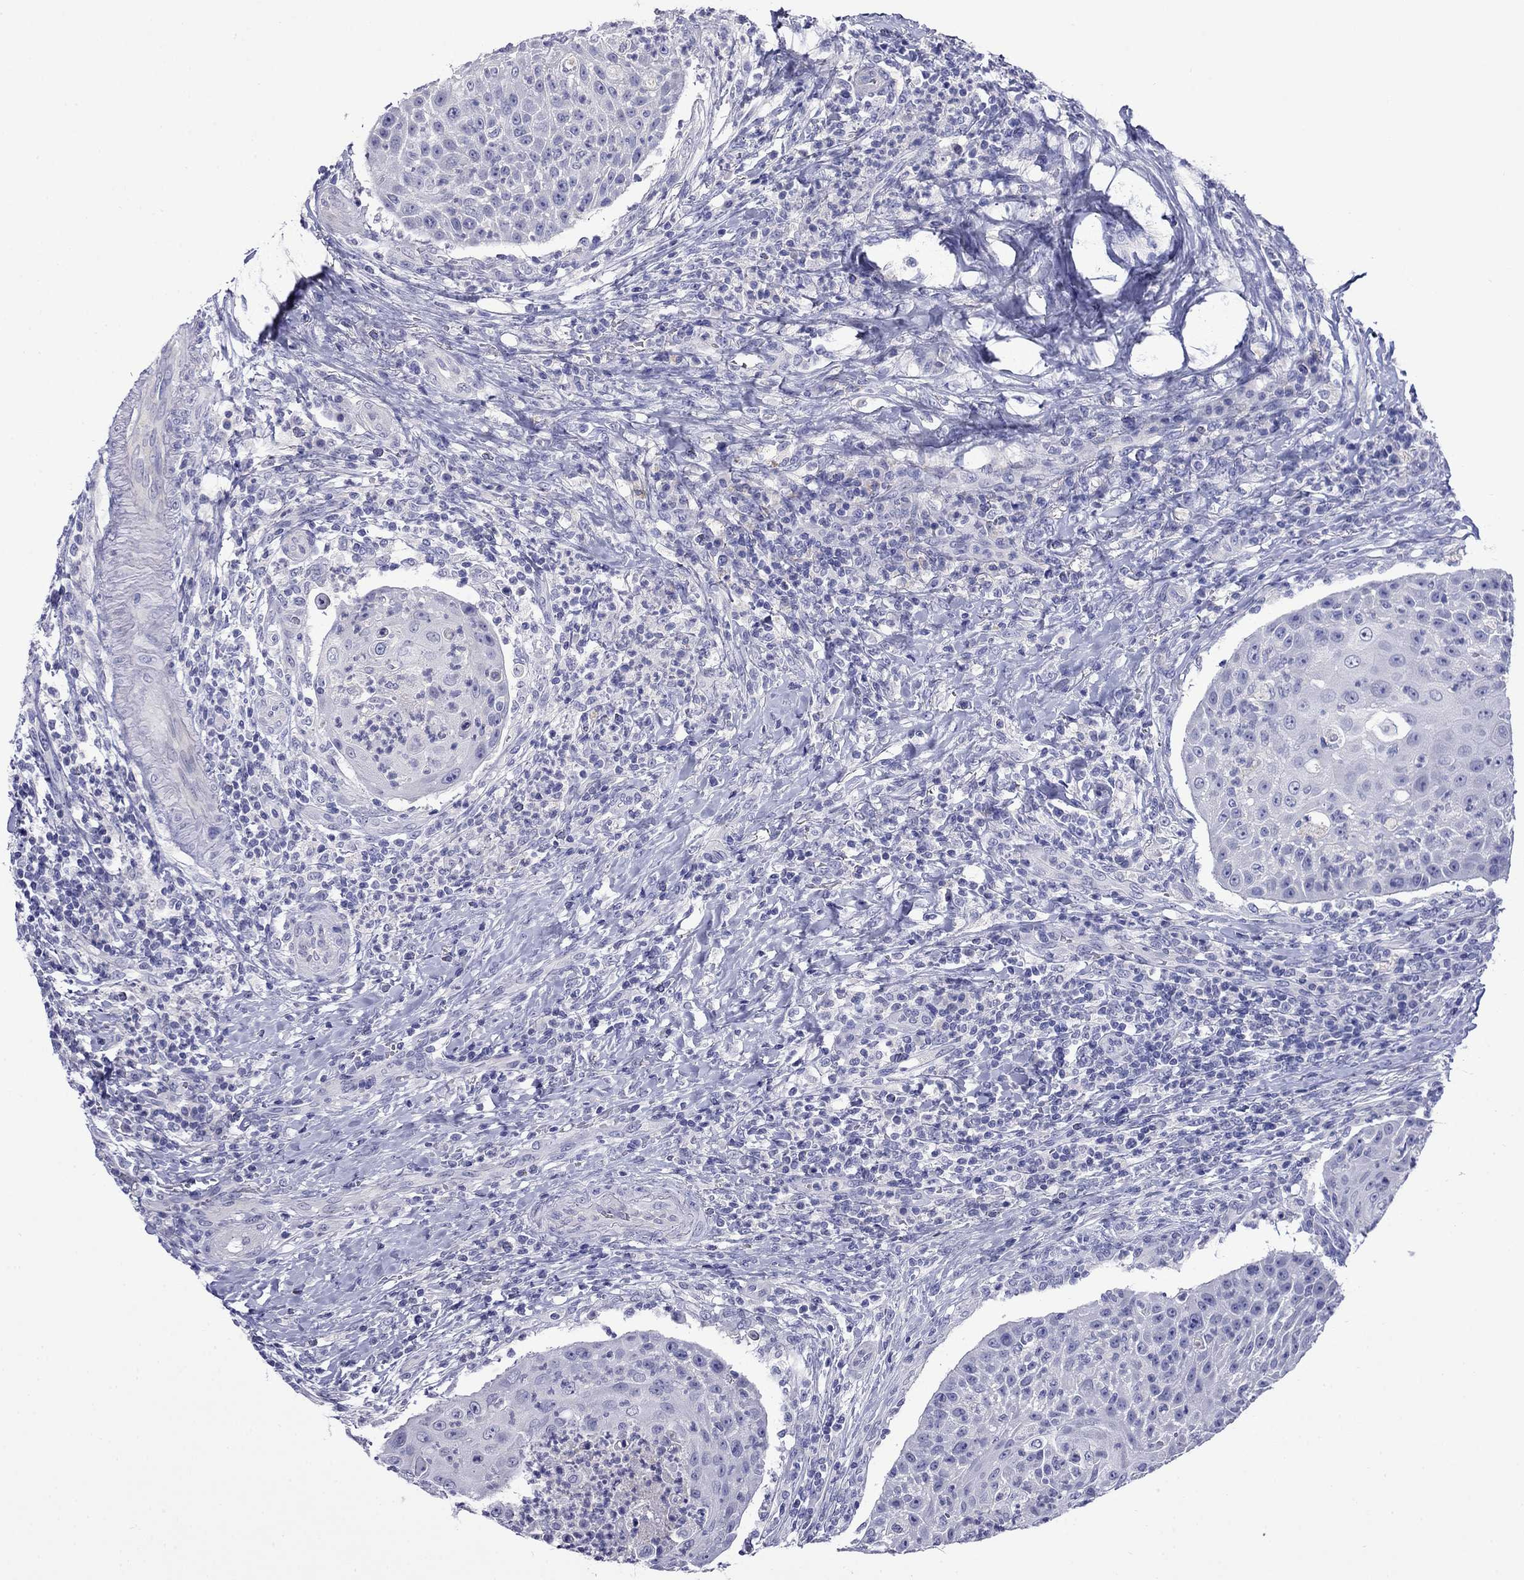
{"staining": {"intensity": "negative", "quantity": "none", "location": "none"}, "tissue": "head and neck cancer", "cell_type": "Tumor cells", "image_type": "cancer", "snomed": [{"axis": "morphology", "description": "Squamous cell carcinoma, NOS"}, {"axis": "topography", "description": "Head-Neck"}], "caption": "Immunohistochemical staining of human squamous cell carcinoma (head and neck) shows no significant positivity in tumor cells.", "gene": "MYO15A", "patient": {"sex": "male", "age": 69}}